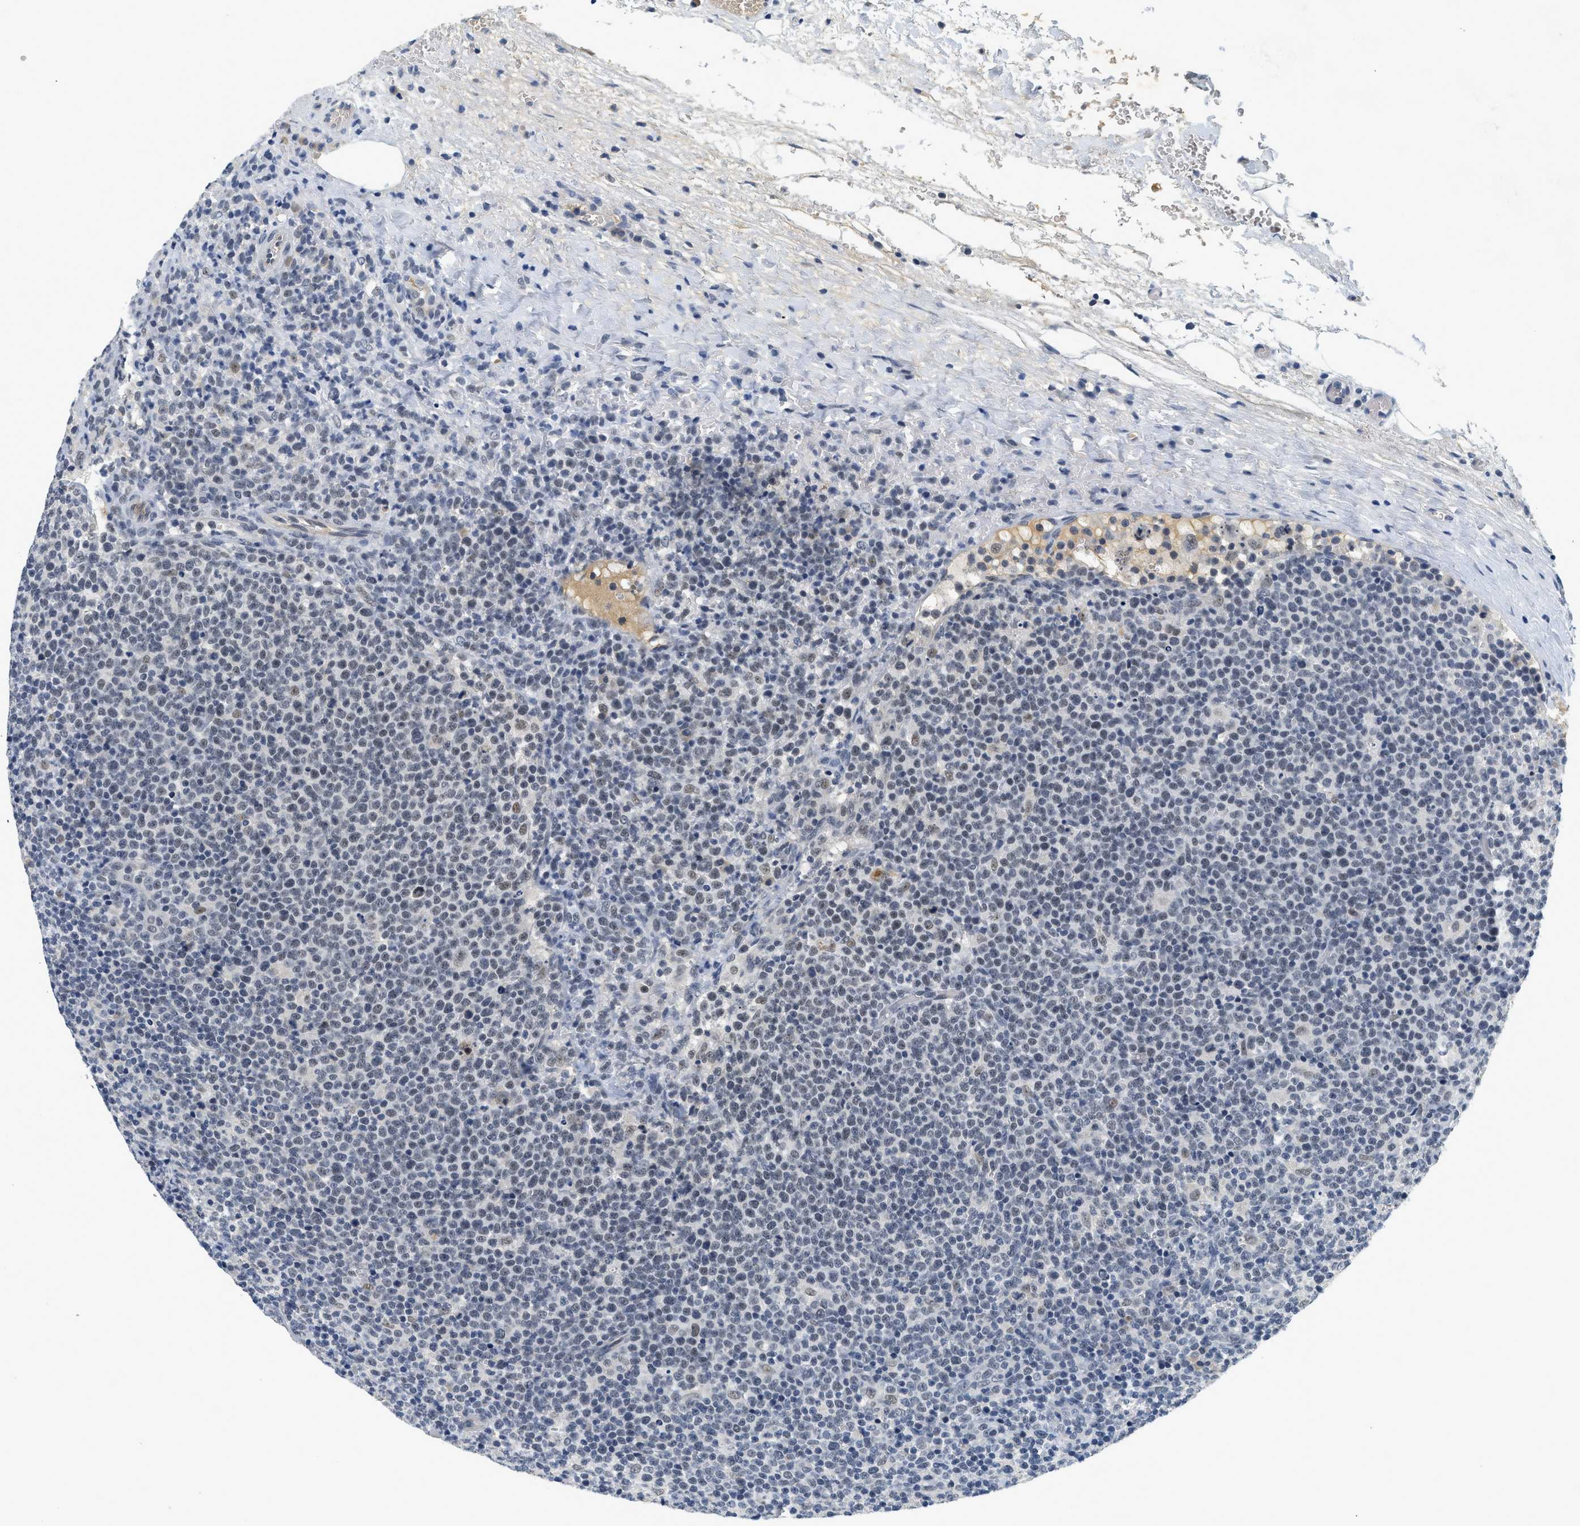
{"staining": {"intensity": "weak", "quantity": "<25%", "location": "nuclear"}, "tissue": "lymphoma", "cell_type": "Tumor cells", "image_type": "cancer", "snomed": [{"axis": "morphology", "description": "Malignant lymphoma, non-Hodgkin's type, High grade"}, {"axis": "topography", "description": "Lymph node"}], "caption": "This is an IHC photomicrograph of human lymphoma. There is no expression in tumor cells.", "gene": "MZF1", "patient": {"sex": "male", "age": 61}}